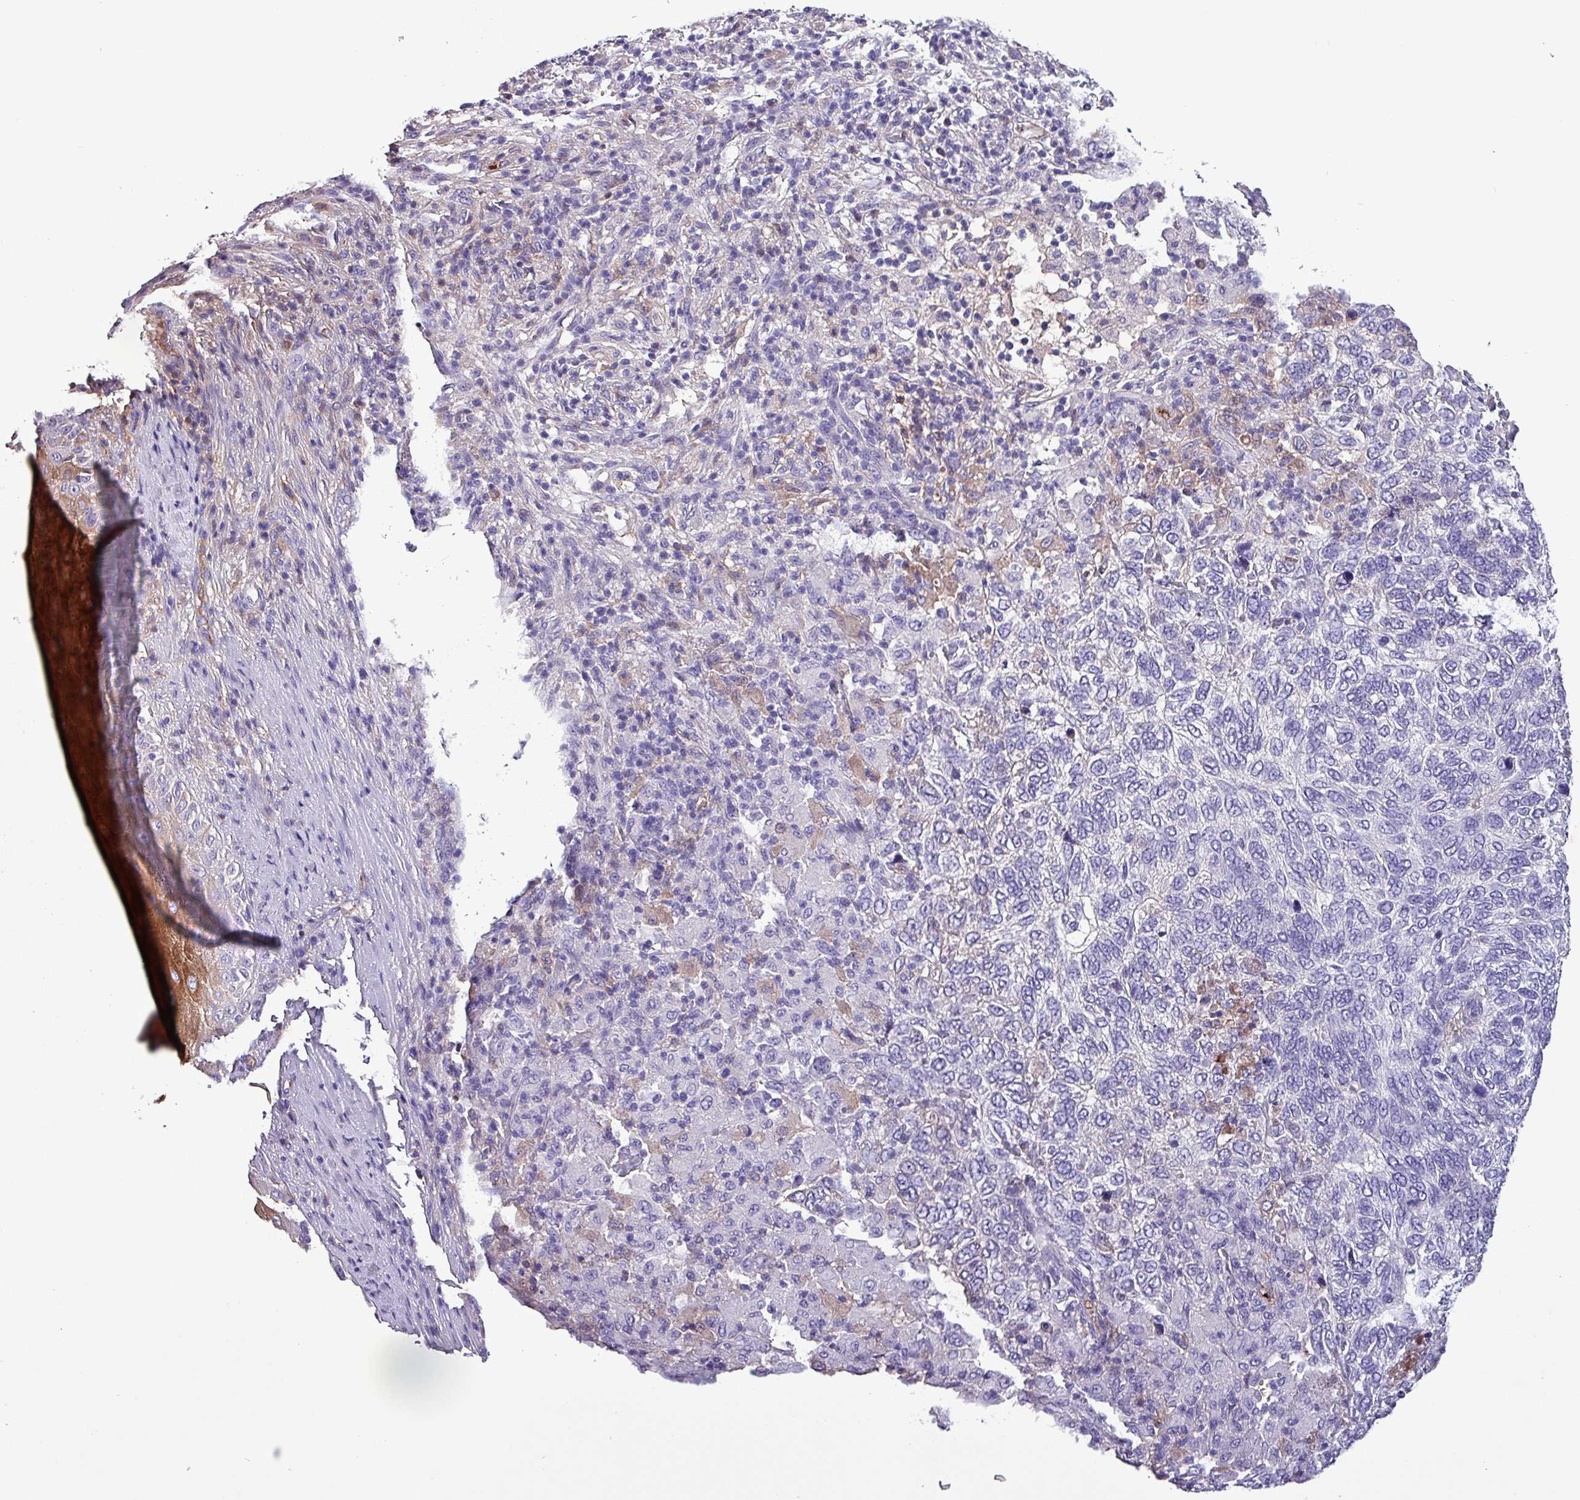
{"staining": {"intensity": "negative", "quantity": "none", "location": "none"}, "tissue": "skin cancer", "cell_type": "Tumor cells", "image_type": "cancer", "snomed": [{"axis": "morphology", "description": "Basal cell carcinoma"}, {"axis": "topography", "description": "Skin"}], "caption": "High power microscopy micrograph of an IHC histopathology image of basal cell carcinoma (skin), revealing no significant staining in tumor cells.", "gene": "HP", "patient": {"sex": "female", "age": 65}}